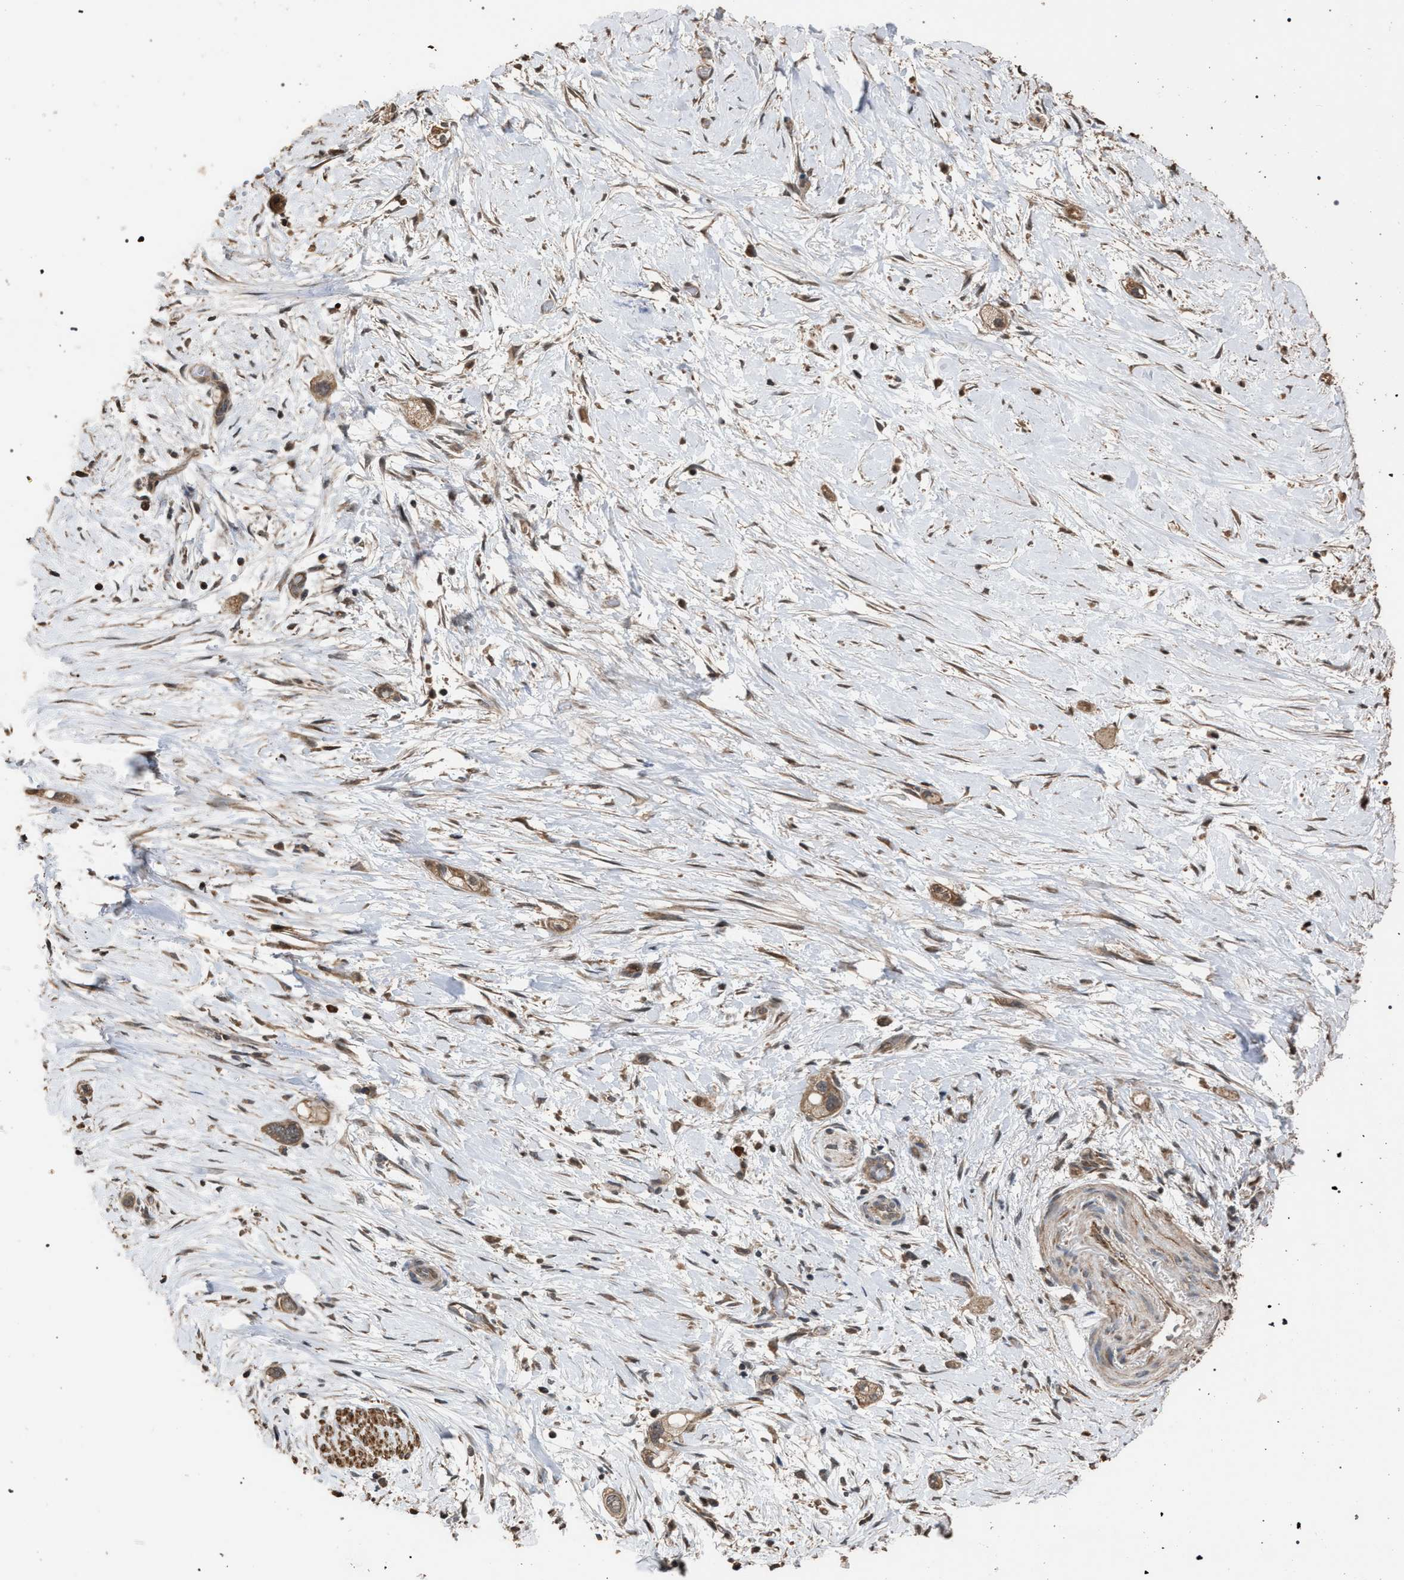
{"staining": {"intensity": "weak", "quantity": ">75%", "location": "cytoplasmic/membranous"}, "tissue": "stomach cancer", "cell_type": "Tumor cells", "image_type": "cancer", "snomed": [{"axis": "morphology", "description": "Adenocarcinoma, NOS"}, {"axis": "topography", "description": "Stomach"}, {"axis": "topography", "description": "Stomach, lower"}], "caption": "Weak cytoplasmic/membranous expression is appreciated in about >75% of tumor cells in stomach adenocarcinoma.", "gene": "NAA35", "patient": {"sex": "female", "age": 48}}